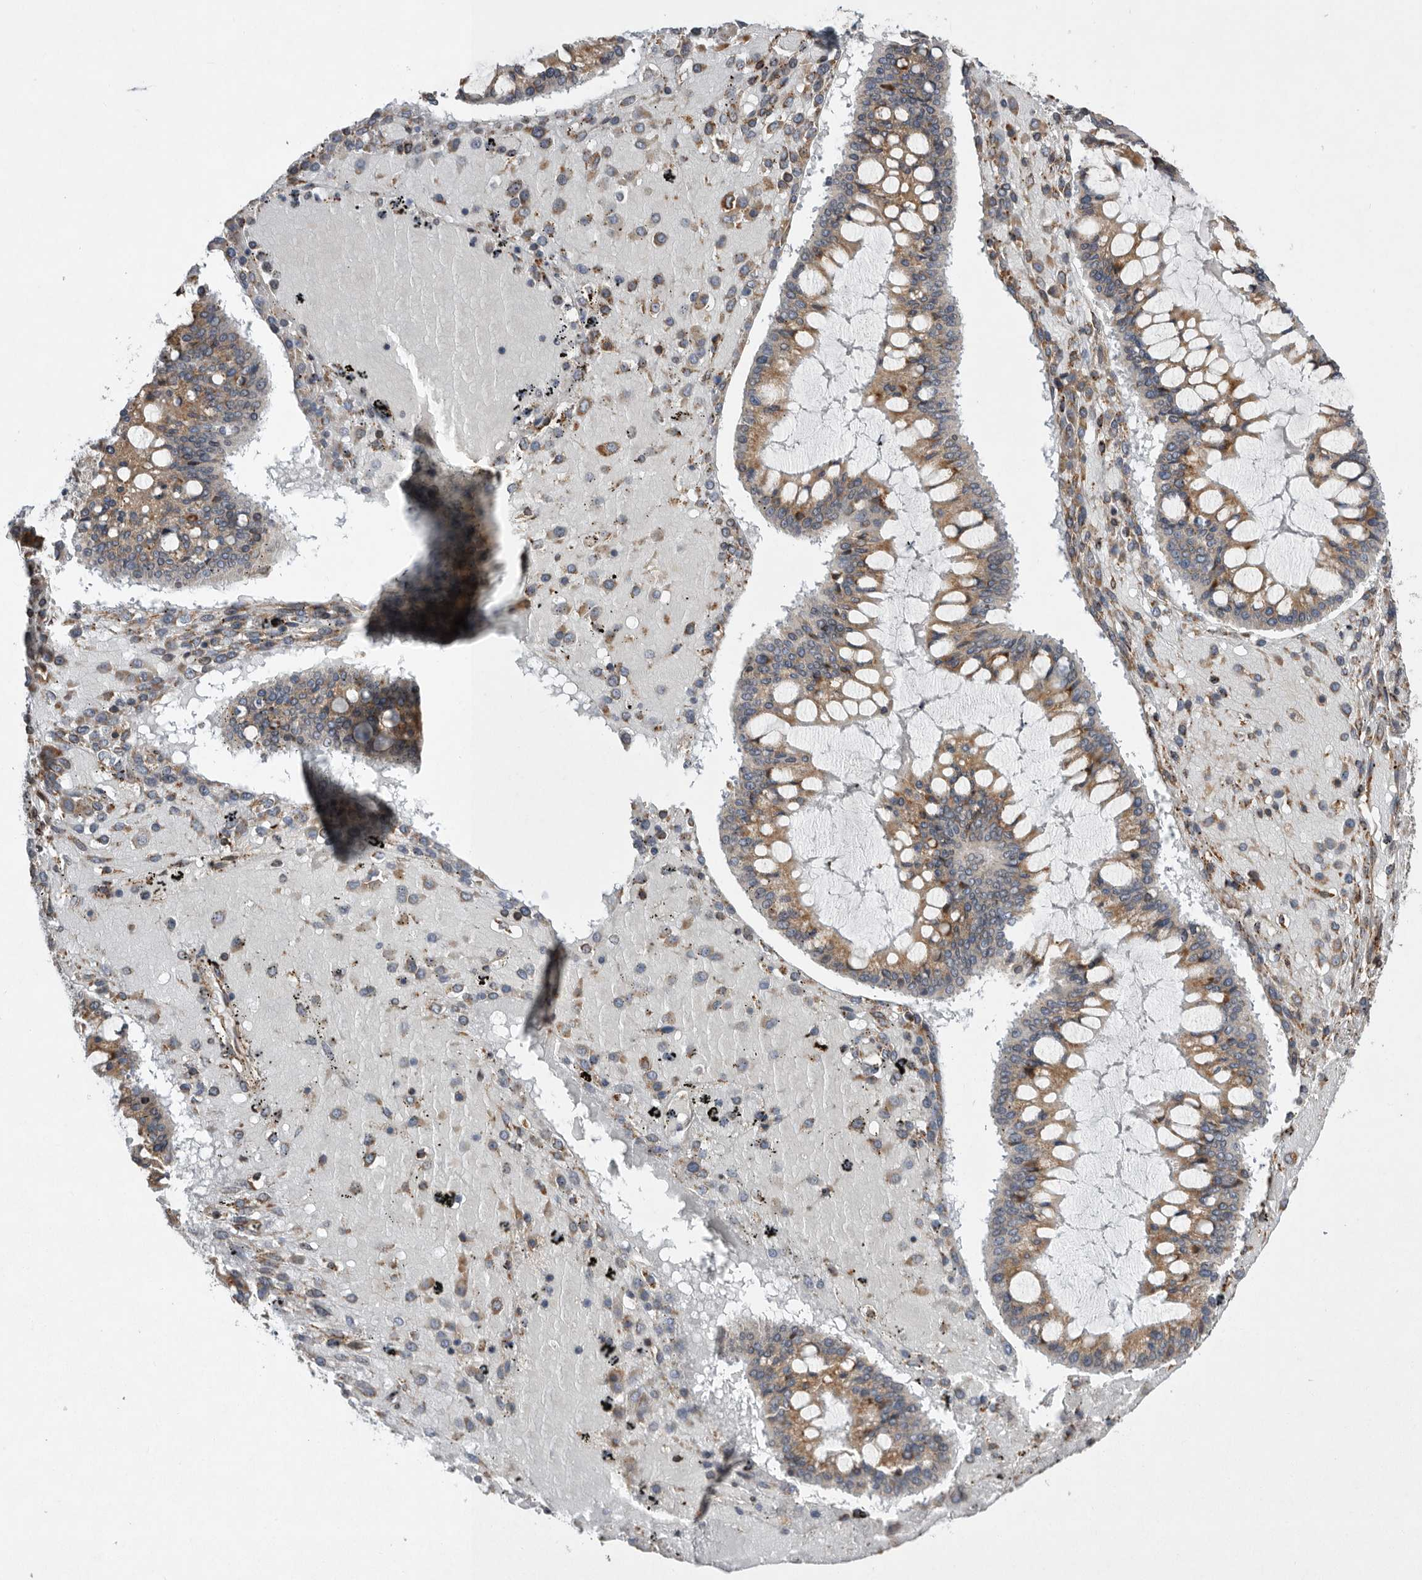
{"staining": {"intensity": "moderate", "quantity": ">75%", "location": "cytoplasmic/membranous"}, "tissue": "ovarian cancer", "cell_type": "Tumor cells", "image_type": "cancer", "snomed": [{"axis": "morphology", "description": "Cystadenocarcinoma, mucinous, NOS"}, {"axis": "topography", "description": "Ovary"}], "caption": "Tumor cells demonstrate moderate cytoplasmic/membranous staining in approximately >75% of cells in ovarian mucinous cystadenocarcinoma. Nuclei are stained in blue.", "gene": "GANAB", "patient": {"sex": "female", "age": 73}}